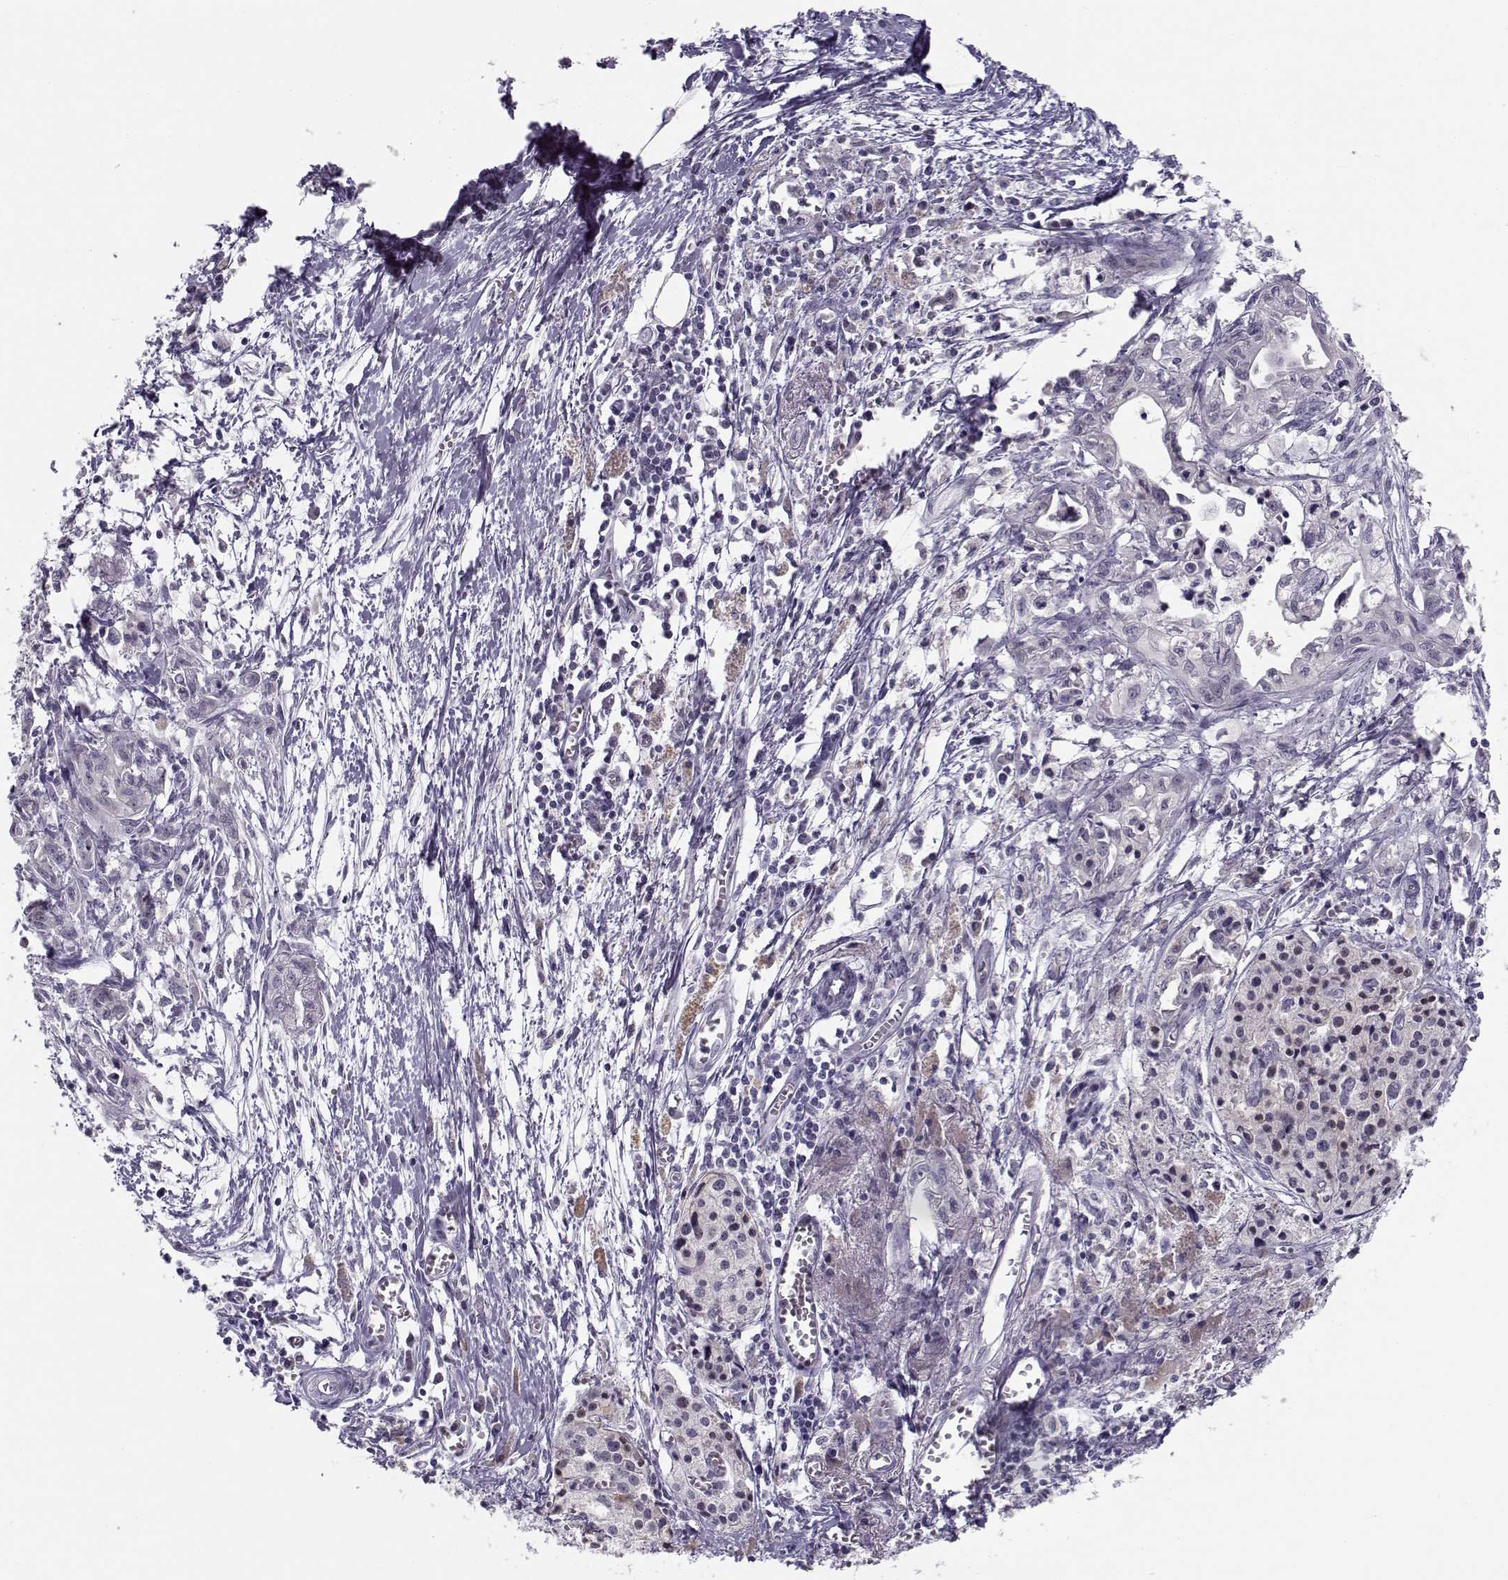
{"staining": {"intensity": "negative", "quantity": "none", "location": "none"}, "tissue": "pancreatic cancer", "cell_type": "Tumor cells", "image_type": "cancer", "snomed": [{"axis": "morphology", "description": "Adenocarcinoma, NOS"}, {"axis": "topography", "description": "Pancreas"}], "caption": "DAB (3,3'-diaminobenzidine) immunohistochemical staining of human pancreatic cancer (adenocarcinoma) reveals no significant expression in tumor cells.", "gene": "C16orf86", "patient": {"sex": "female", "age": 61}}